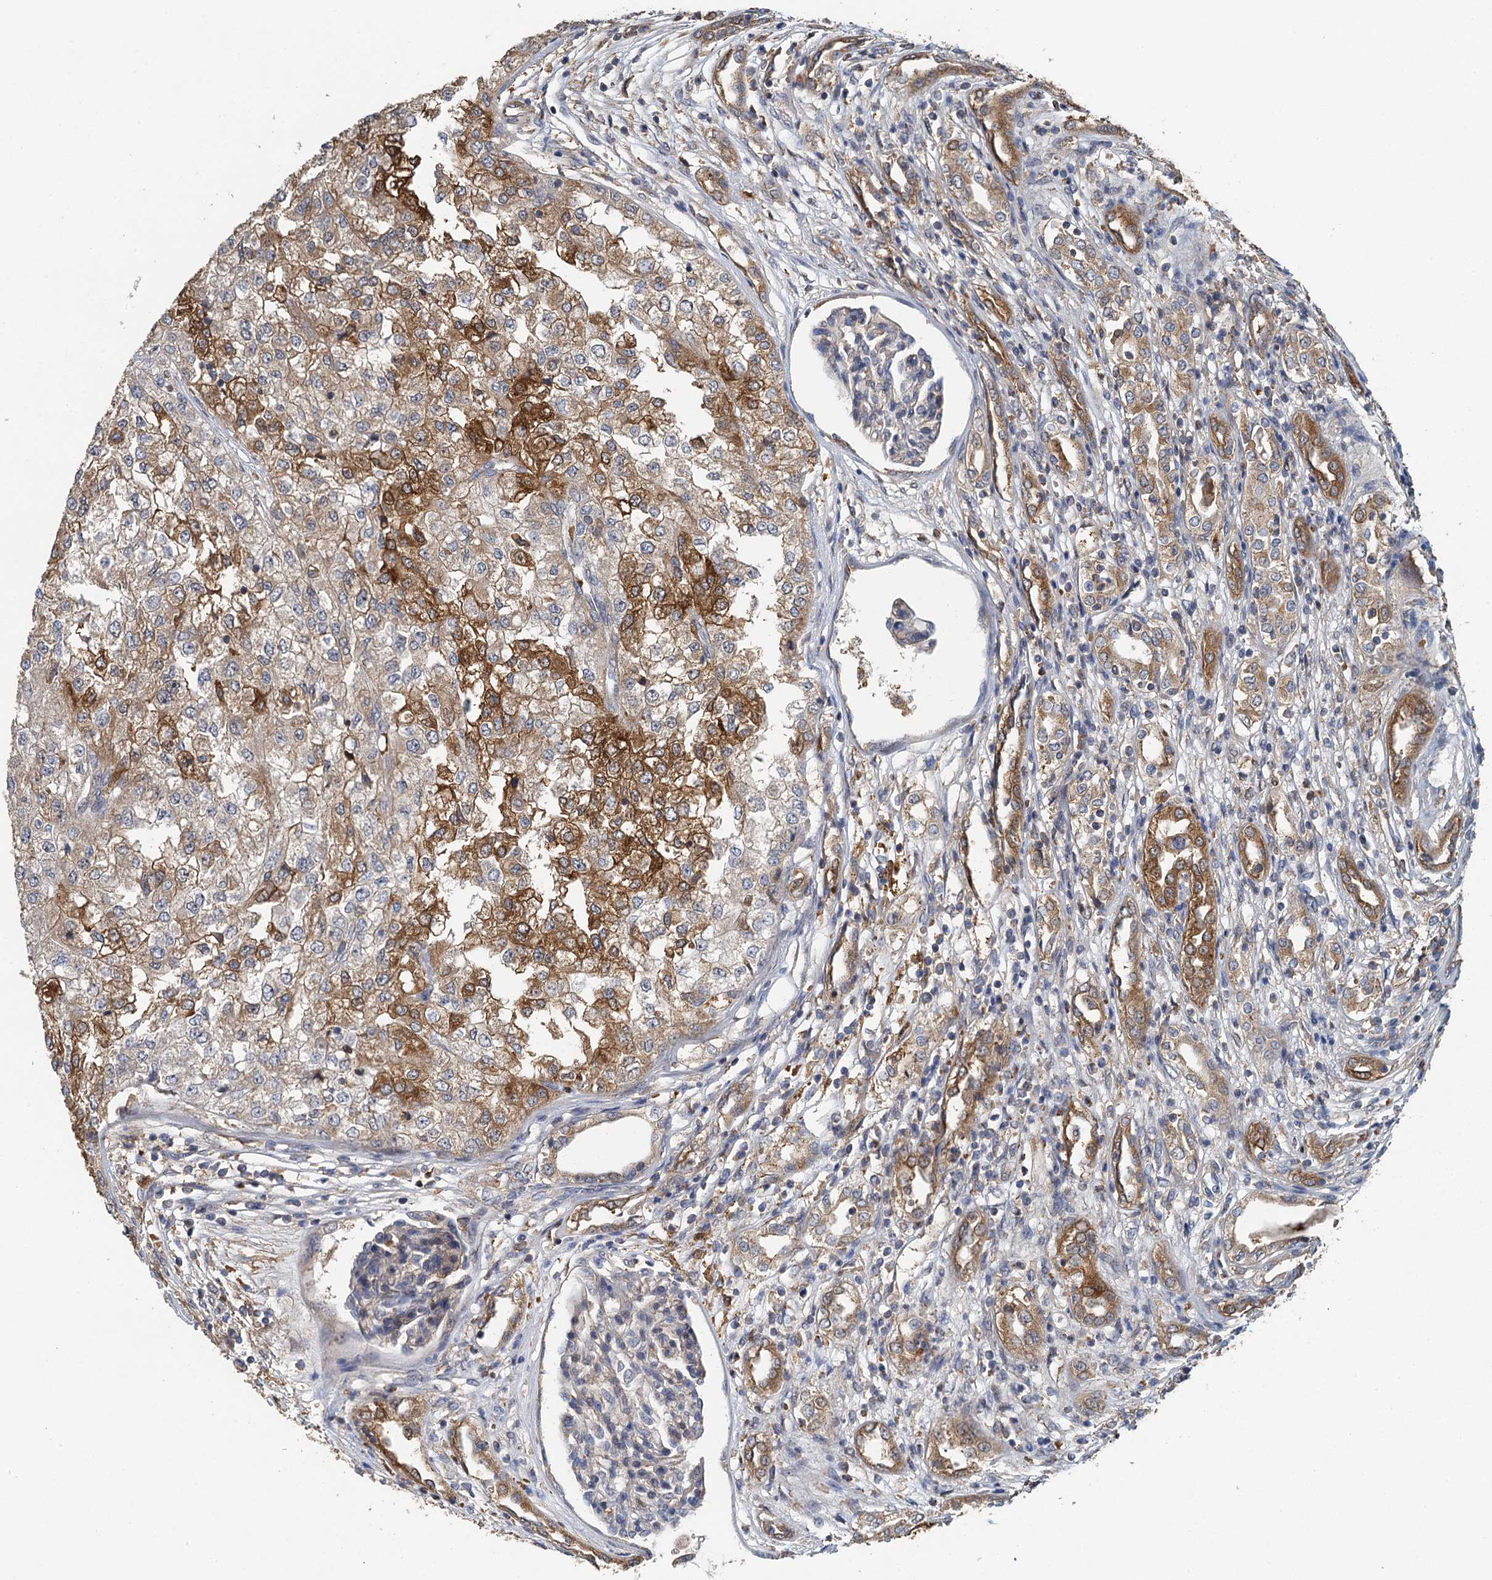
{"staining": {"intensity": "moderate", "quantity": "25%-75%", "location": "cytoplasmic/membranous"}, "tissue": "renal cancer", "cell_type": "Tumor cells", "image_type": "cancer", "snomed": [{"axis": "morphology", "description": "Adenocarcinoma, NOS"}, {"axis": "topography", "description": "Kidney"}], "caption": "Brown immunohistochemical staining in human renal cancer displays moderate cytoplasmic/membranous expression in about 25%-75% of tumor cells. The protein is shown in brown color, while the nuclei are stained blue.", "gene": "RSAD2", "patient": {"sex": "female", "age": 54}}